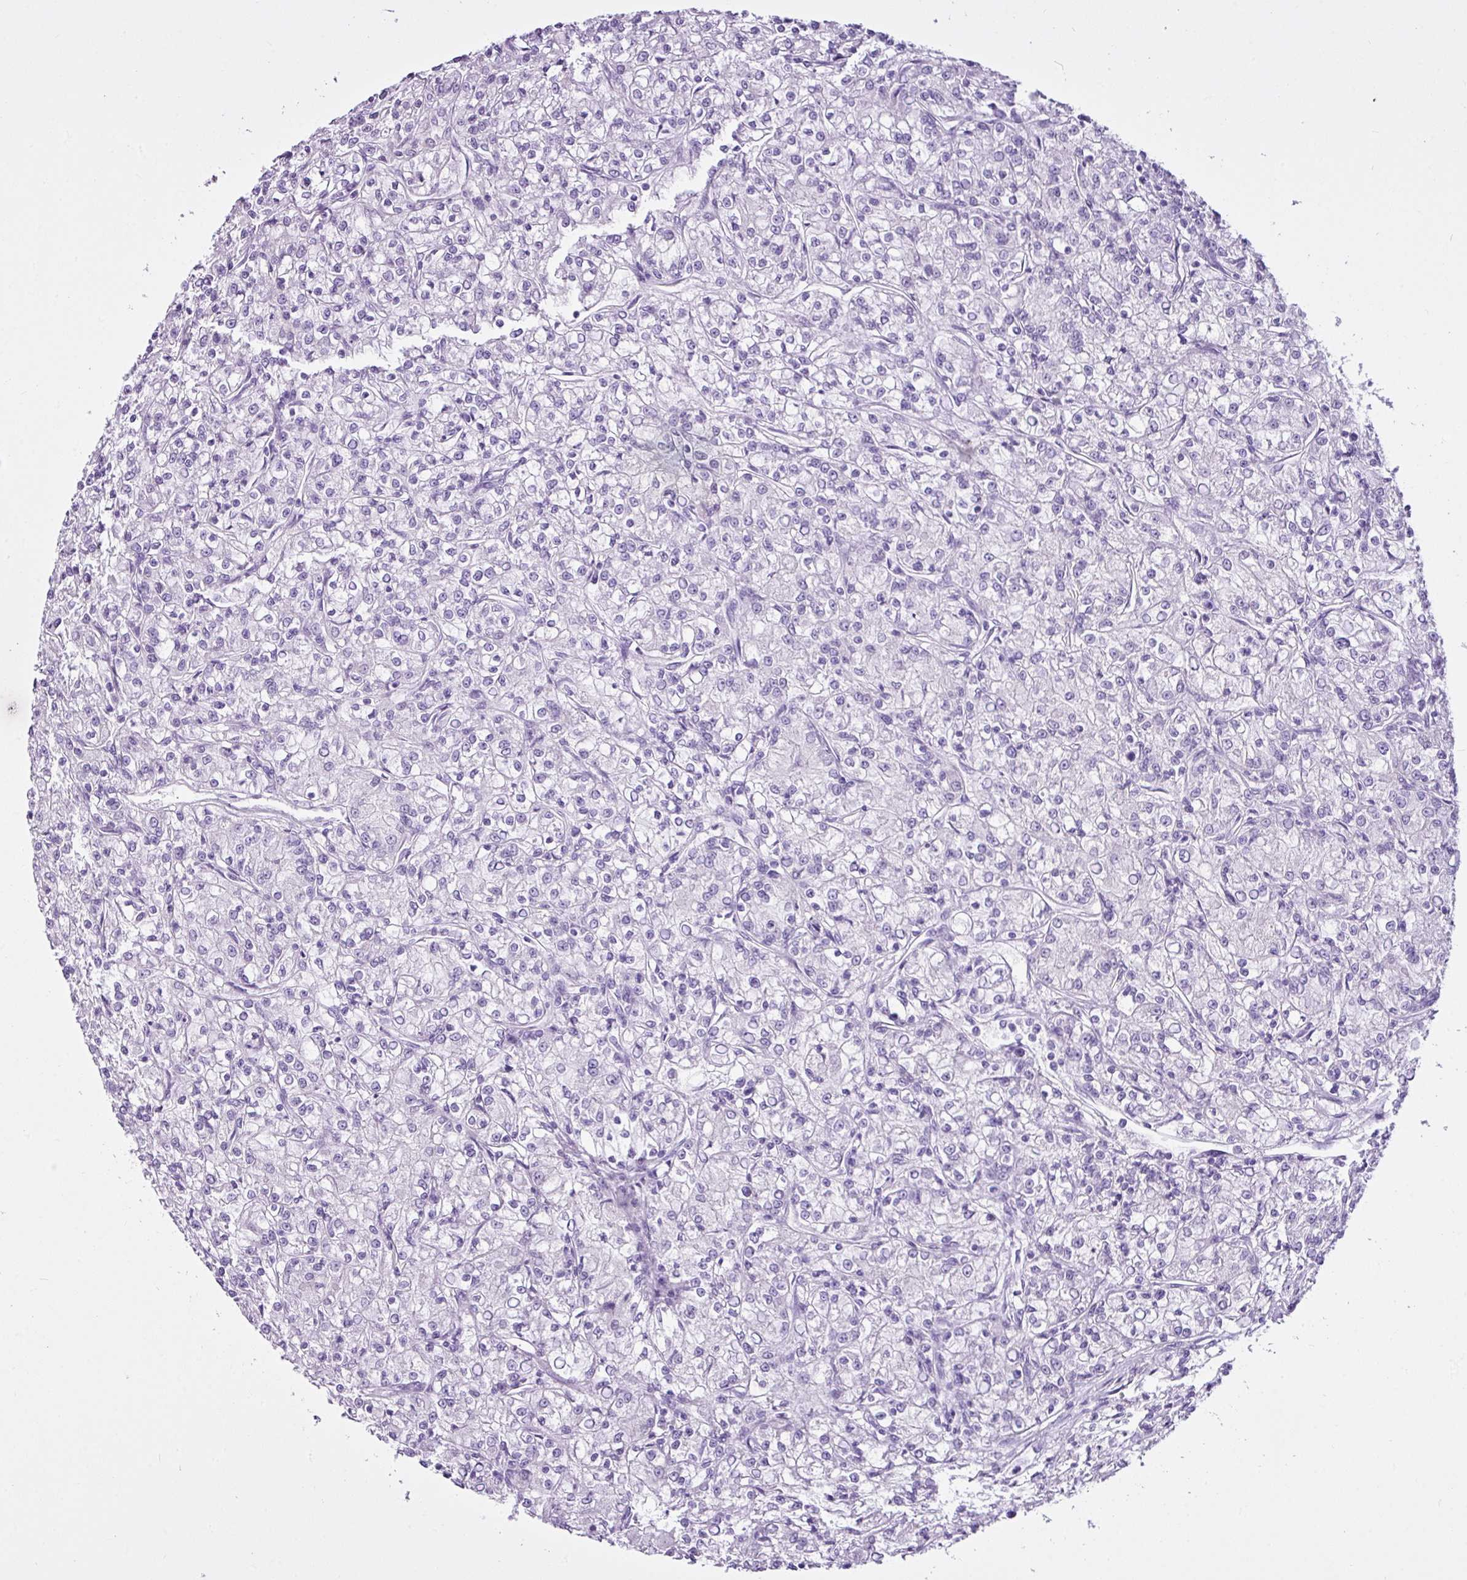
{"staining": {"intensity": "negative", "quantity": "none", "location": "none"}, "tissue": "renal cancer", "cell_type": "Tumor cells", "image_type": "cancer", "snomed": [{"axis": "morphology", "description": "Adenocarcinoma, NOS"}, {"axis": "topography", "description": "Kidney"}], "caption": "High magnification brightfield microscopy of adenocarcinoma (renal) stained with DAB (3,3'-diaminobenzidine) (brown) and counterstained with hematoxylin (blue): tumor cells show no significant positivity. Brightfield microscopy of immunohistochemistry stained with DAB (brown) and hematoxylin (blue), captured at high magnification.", "gene": "LILRB4", "patient": {"sex": "female", "age": 59}}